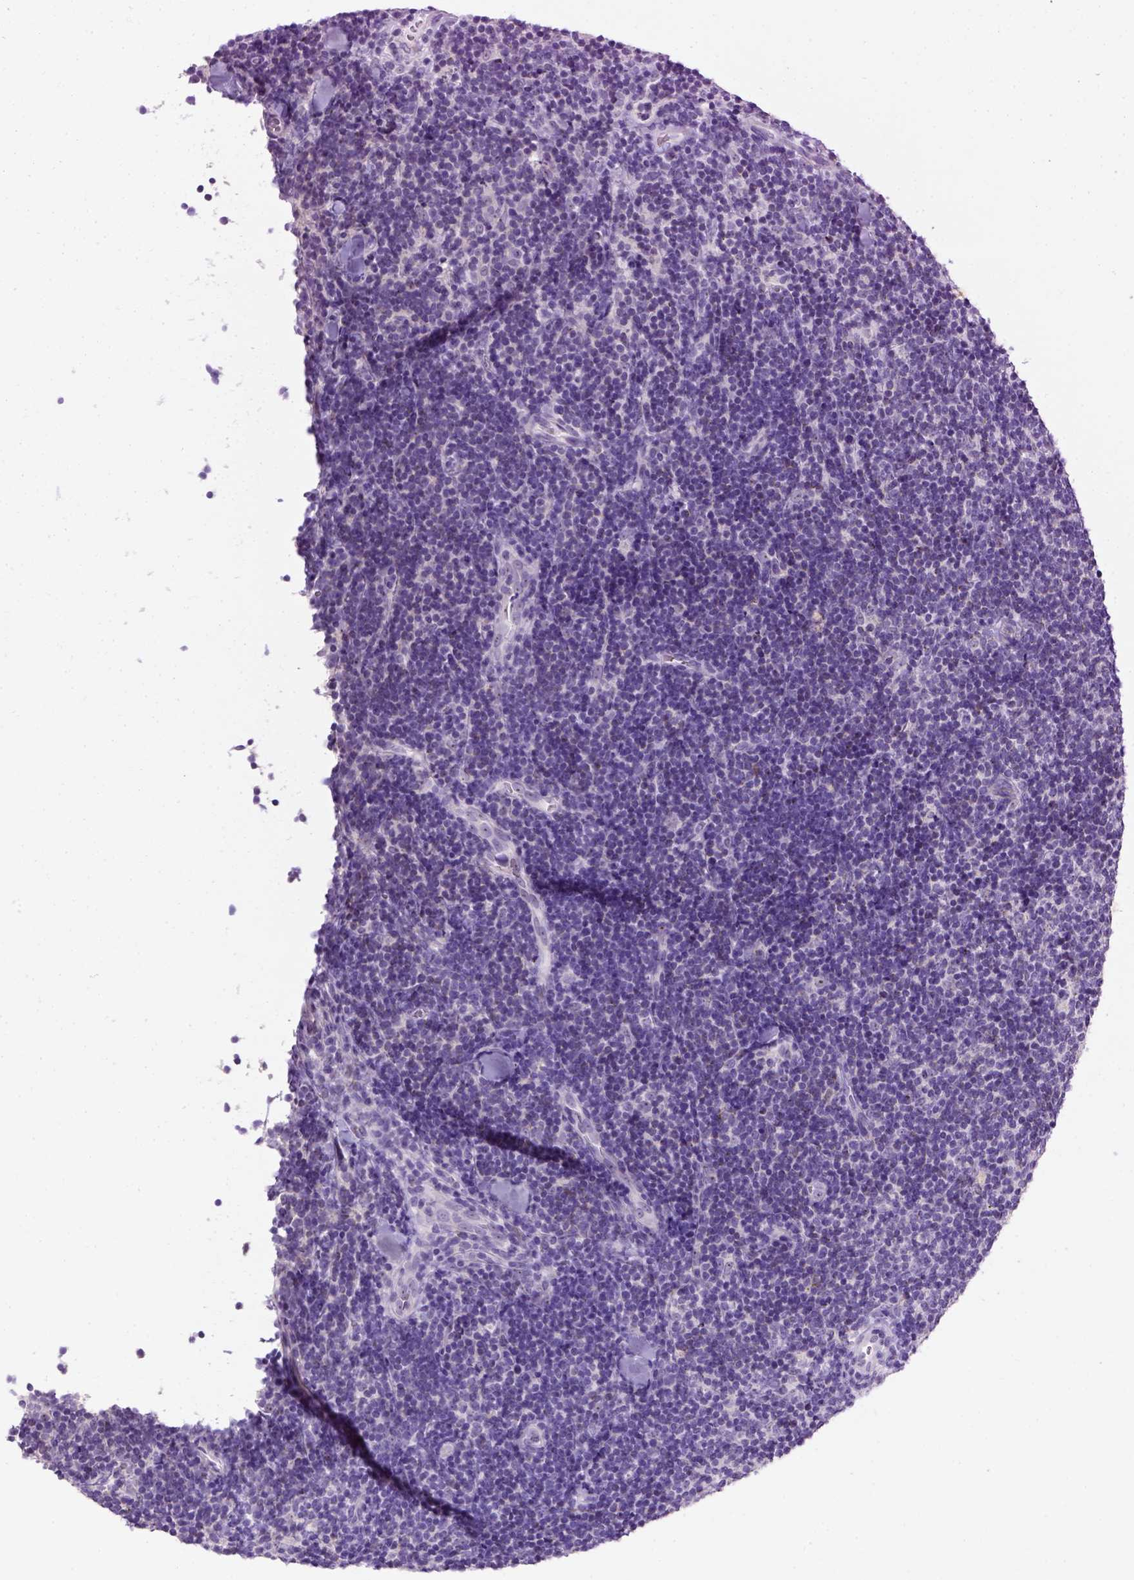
{"staining": {"intensity": "negative", "quantity": "none", "location": "none"}, "tissue": "lymphoma", "cell_type": "Tumor cells", "image_type": "cancer", "snomed": [{"axis": "morphology", "description": "Malignant lymphoma, non-Hodgkin's type, Low grade"}, {"axis": "topography", "description": "Lymph node"}], "caption": "Immunohistochemical staining of human malignant lymphoma, non-Hodgkin's type (low-grade) reveals no significant positivity in tumor cells.", "gene": "UTP4", "patient": {"sex": "female", "age": 56}}